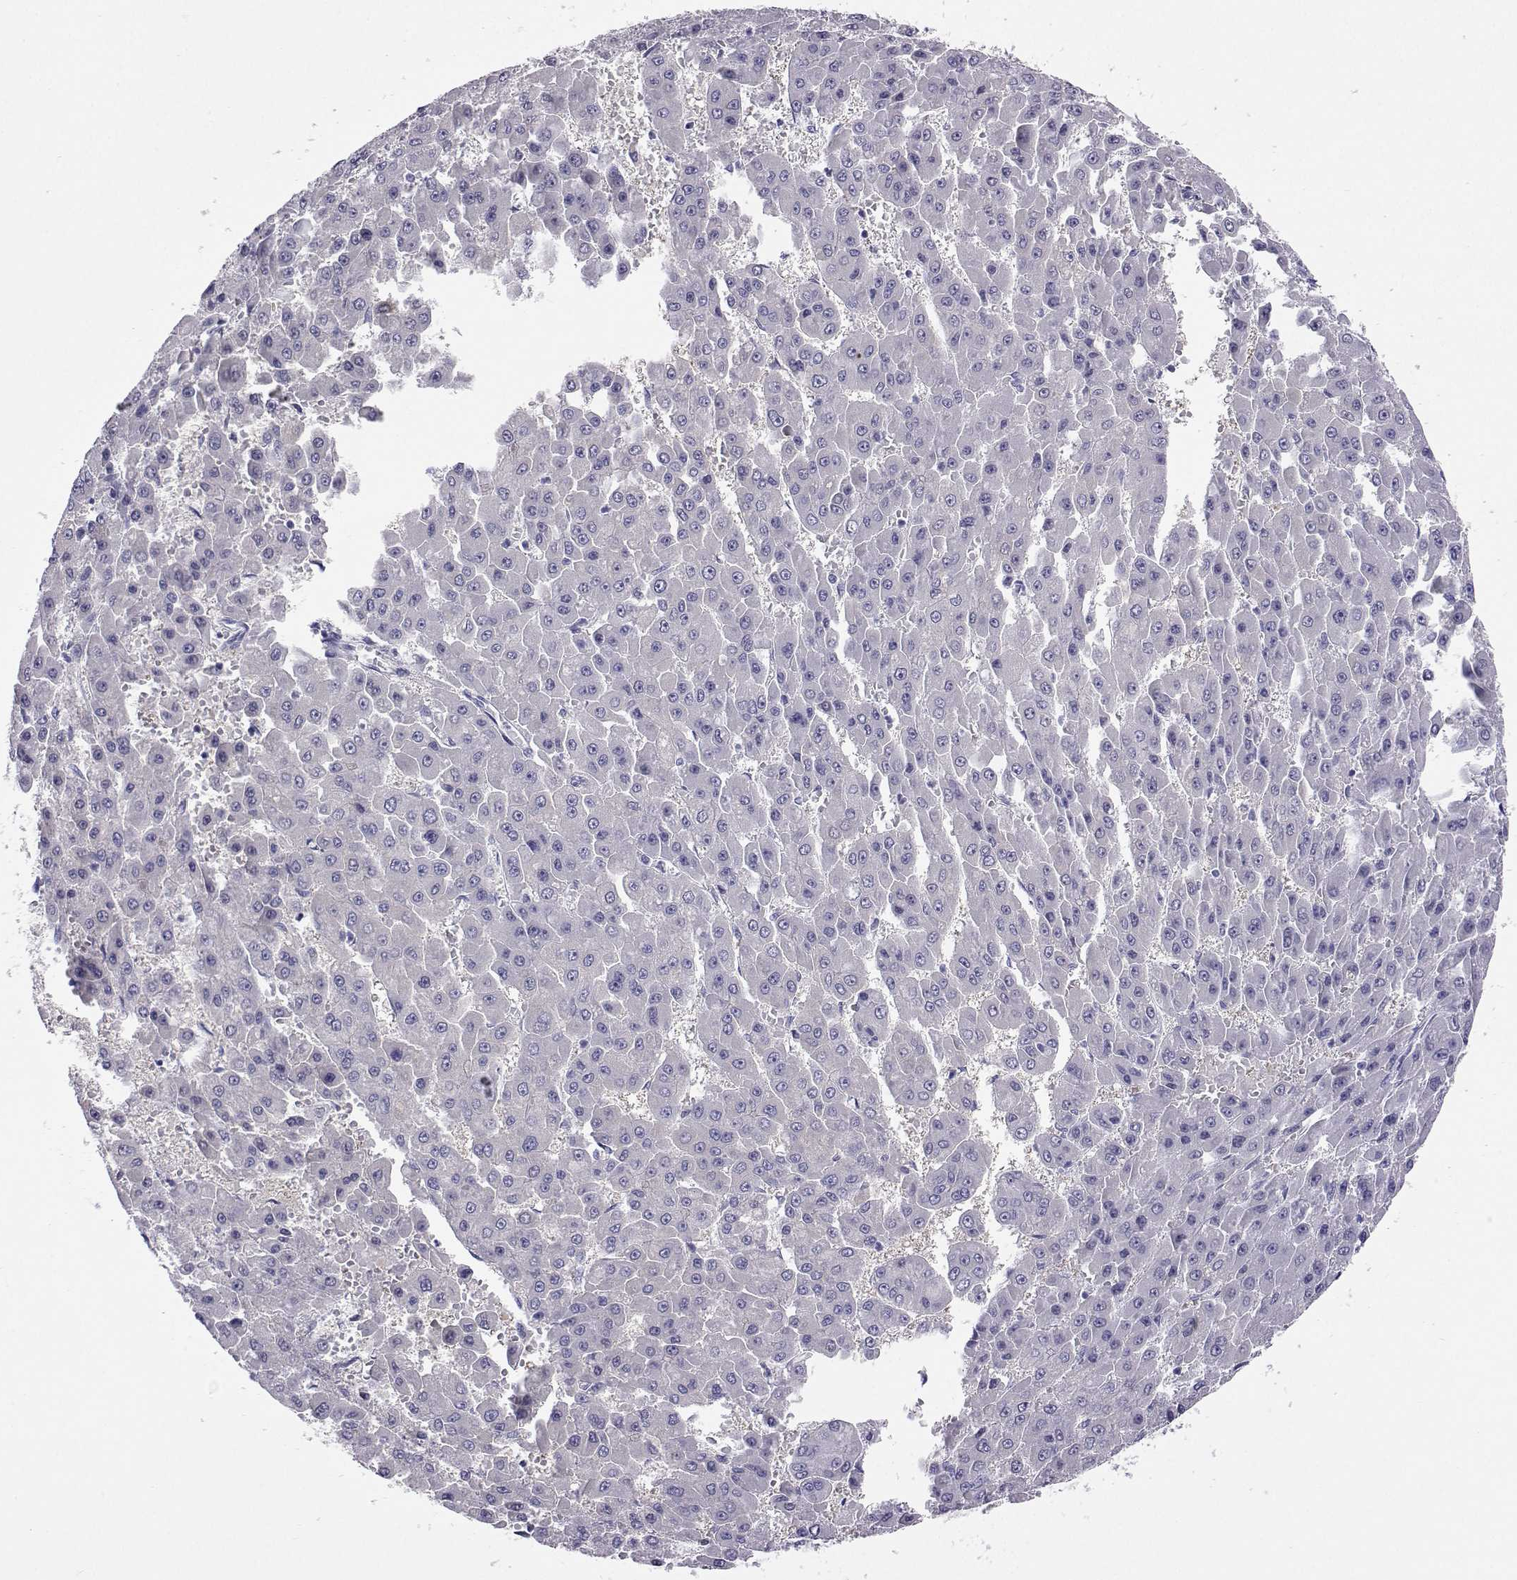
{"staining": {"intensity": "negative", "quantity": "none", "location": "none"}, "tissue": "liver cancer", "cell_type": "Tumor cells", "image_type": "cancer", "snomed": [{"axis": "morphology", "description": "Carcinoma, Hepatocellular, NOS"}, {"axis": "topography", "description": "Liver"}], "caption": "The histopathology image exhibits no staining of tumor cells in liver hepatocellular carcinoma.", "gene": "PLIN4", "patient": {"sex": "male", "age": 78}}